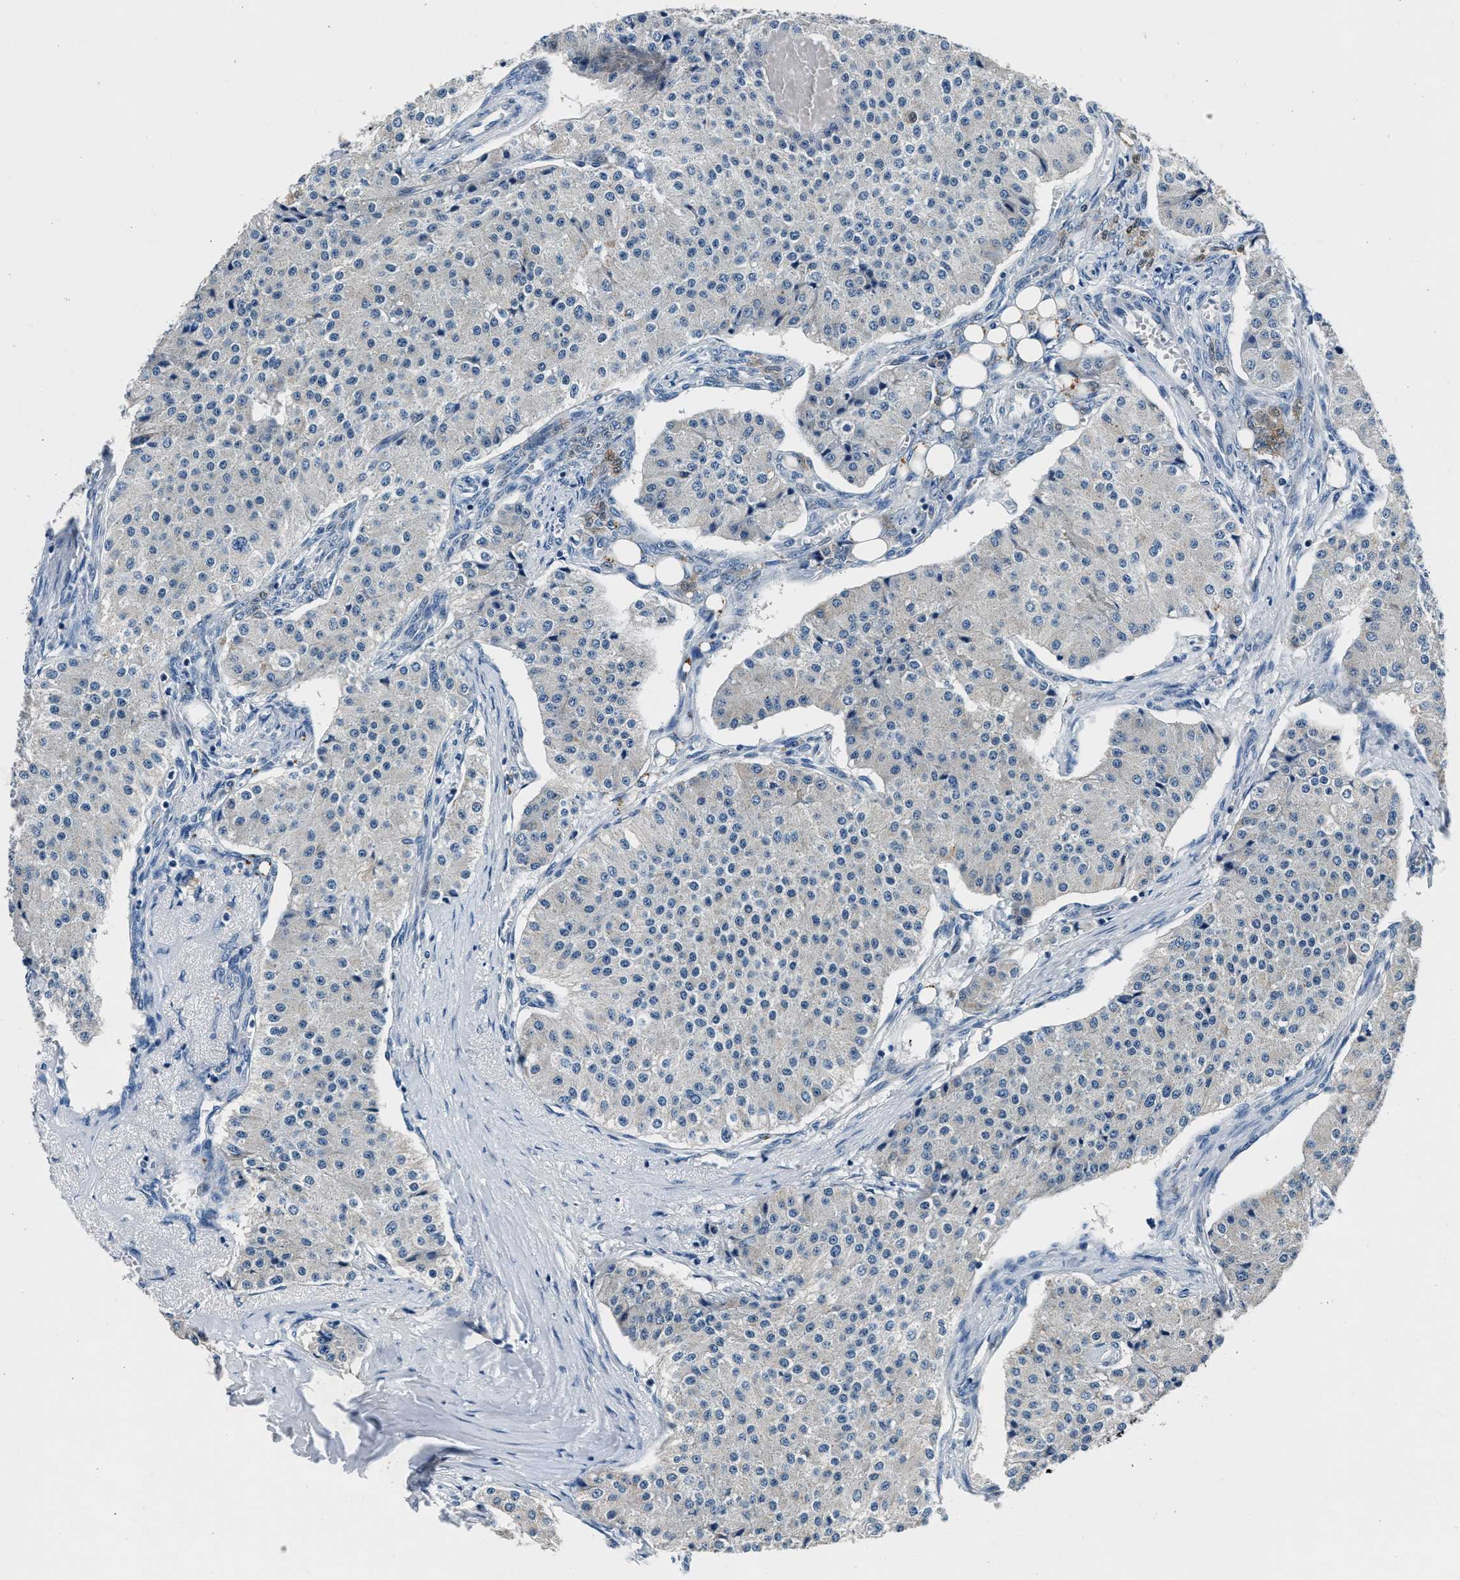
{"staining": {"intensity": "negative", "quantity": "none", "location": "none"}, "tissue": "carcinoid", "cell_type": "Tumor cells", "image_type": "cancer", "snomed": [{"axis": "morphology", "description": "Carcinoid, malignant, NOS"}, {"axis": "topography", "description": "Colon"}], "caption": "A histopathology image of carcinoid stained for a protein shows no brown staining in tumor cells.", "gene": "DENND6B", "patient": {"sex": "female", "age": 52}}